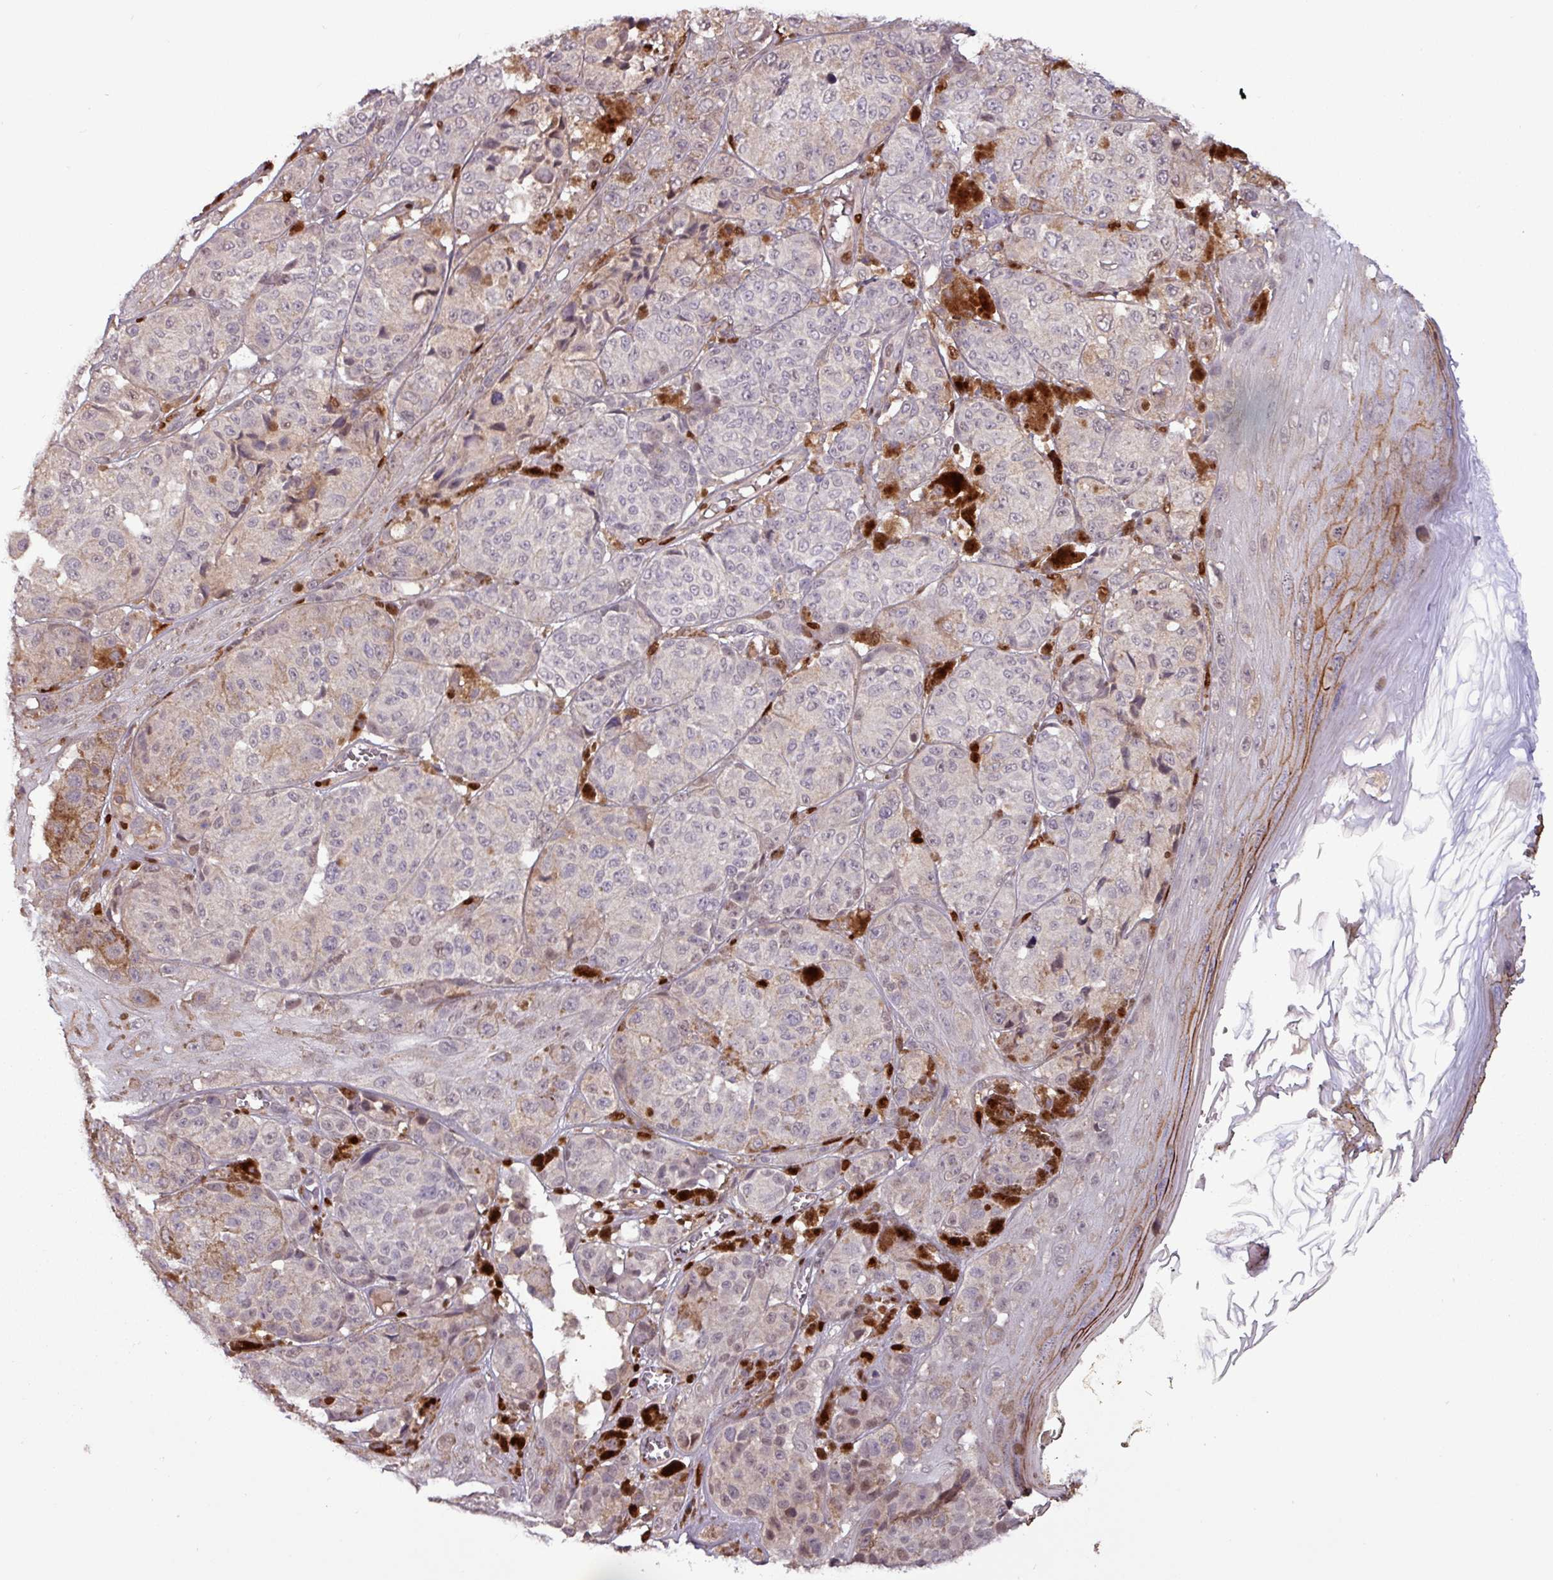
{"staining": {"intensity": "negative", "quantity": "none", "location": "none"}, "tissue": "melanoma", "cell_type": "Tumor cells", "image_type": "cancer", "snomed": [{"axis": "morphology", "description": "Malignant melanoma, NOS"}, {"axis": "topography", "description": "Skin"}], "caption": "Immunohistochemistry micrograph of neoplastic tissue: malignant melanoma stained with DAB (3,3'-diaminobenzidine) demonstrates no significant protein positivity in tumor cells.", "gene": "PRRX1", "patient": {"sex": "male", "age": 42}}